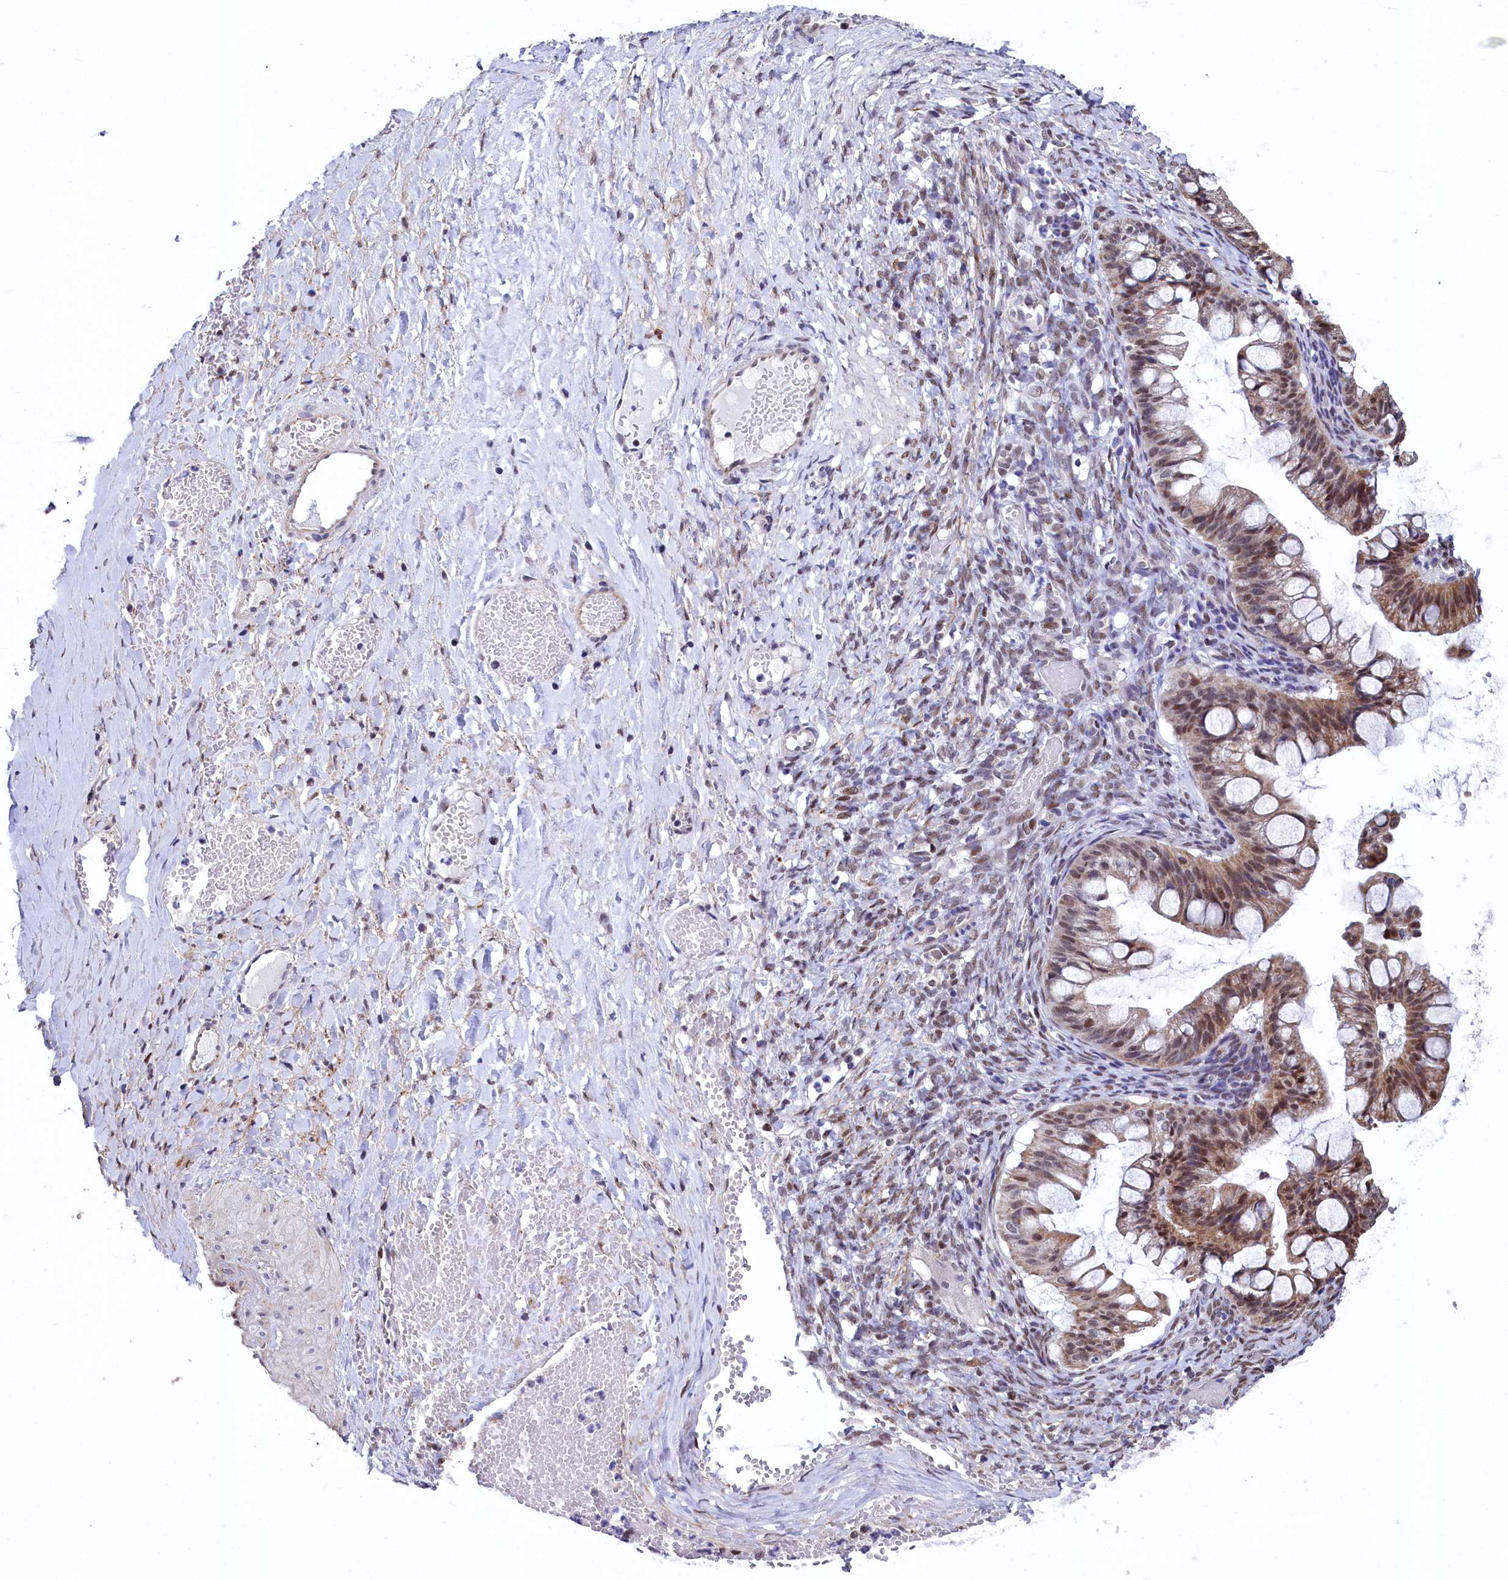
{"staining": {"intensity": "moderate", "quantity": "25%-75%", "location": "cytoplasmic/membranous,nuclear"}, "tissue": "ovarian cancer", "cell_type": "Tumor cells", "image_type": "cancer", "snomed": [{"axis": "morphology", "description": "Cystadenocarcinoma, mucinous, NOS"}, {"axis": "topography", "description": "Ovary"}], "caption": "IHC of human ovarian mucinous cystadenocarcinoma shows medium levels of moderate cytoplasmic/membranous and nuclear staining in about 25%-75% of tumor cells.", "gene": "MORN3", "patient": {"sex": "female", "age": 73}}